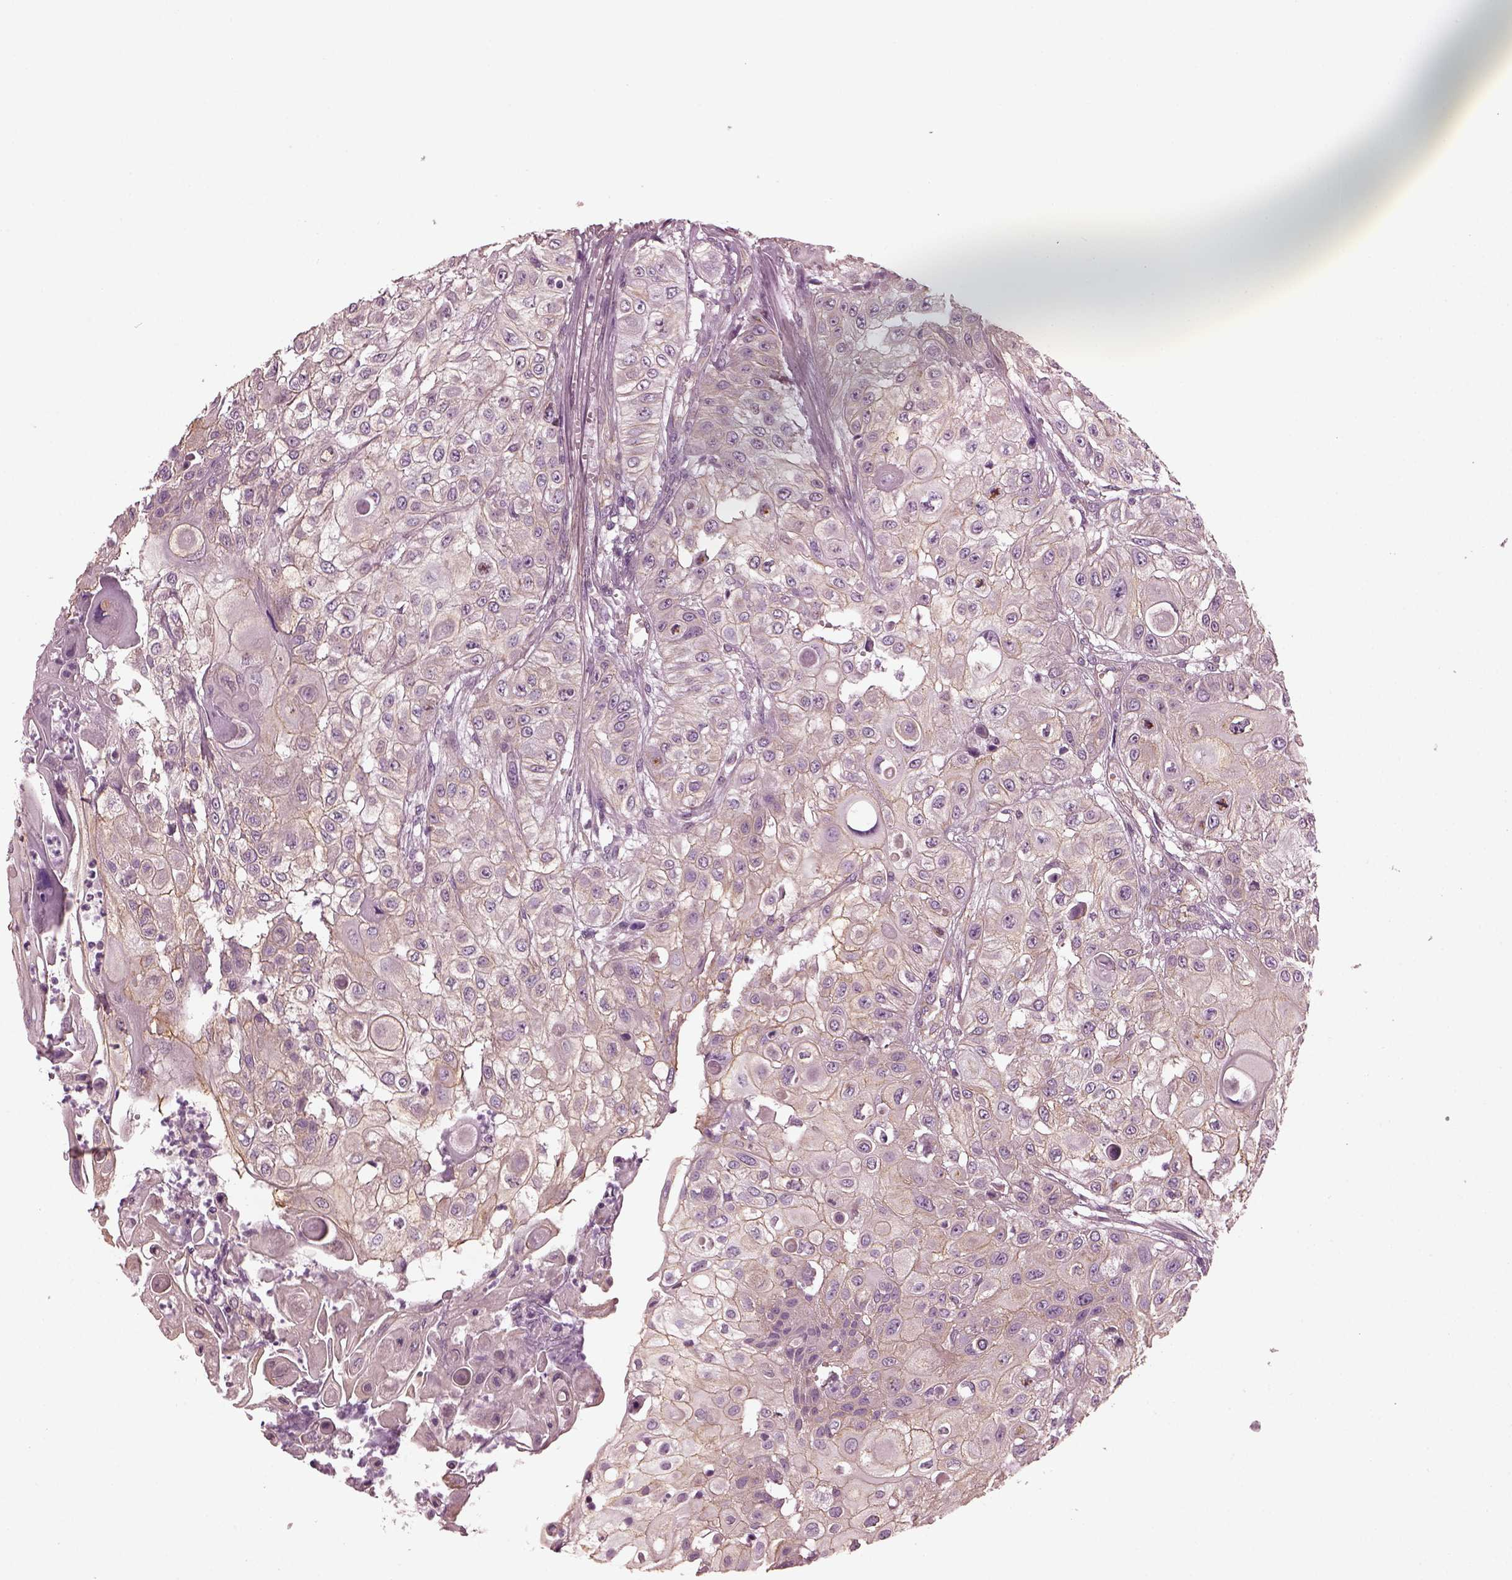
{"staining": {"intensity": "weak", "quantity": "25%-75%", "location": "cytoplasmic/membranous"}, "tissue": "urothelial cancer", "cell_type": "Tumor cells", "image_type": "cancer", "snomed": [{"axis": "morphology", "description": "Urothelial carcinoma, High grade"}, {"axis": "topography", "description": "Urinary bladder"}], "caption": "Tumor cells reveal low levels of weak cytoplasmic/membranous staining in about 25%-75% of cells in urothelial cancer.", "gene": "ODAD1", "patient": {"sex": "female", "age": 79}}